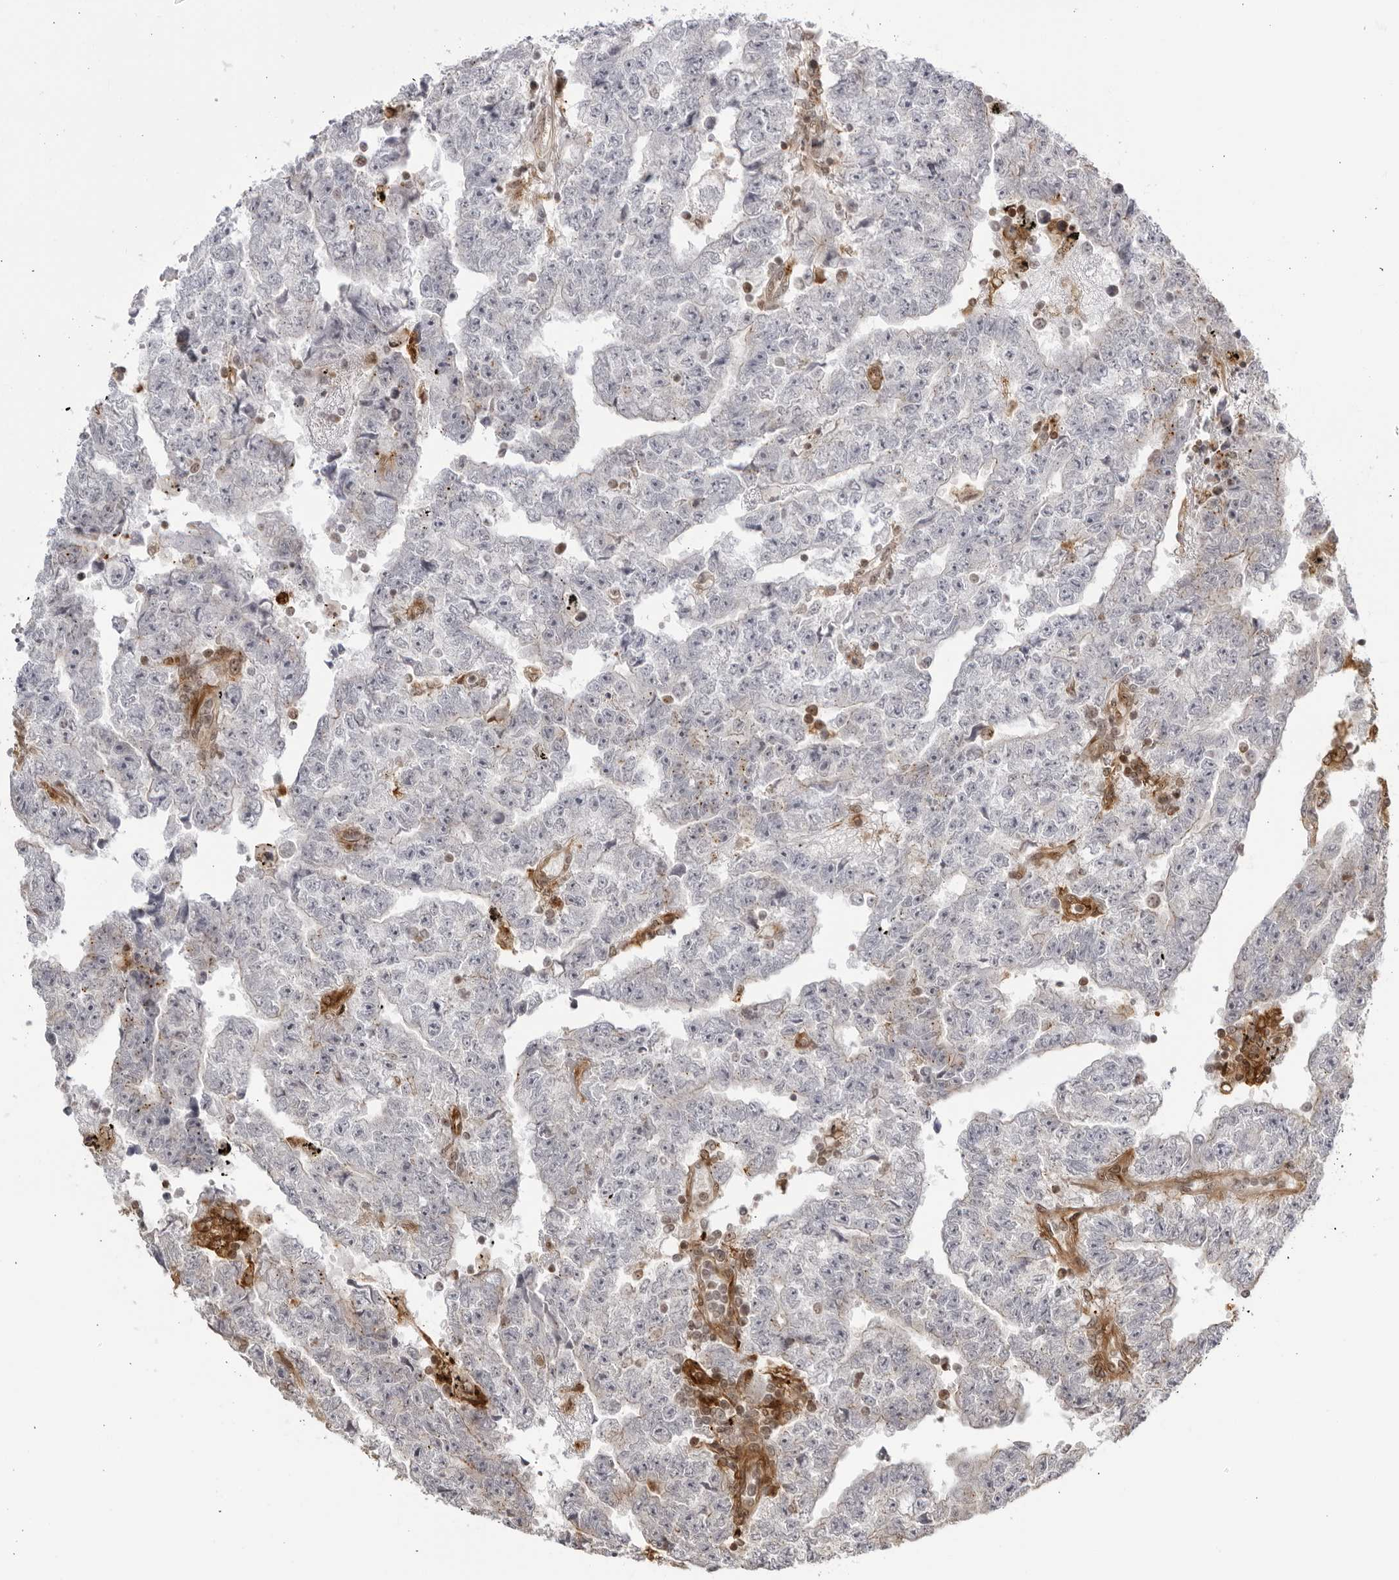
{"staining": {"intensity": "negative", "quantity": "none", "location": "none"}, "tissue": "testis cancer", "cell_type": "Tumor cells", "image_type": "cancer", "snomed": [{"axis": "morphology", "description": "Carcinoma, Embryonal, NOS"}, {"axis": "topography", "description": "Testis"}], "caption": "Protein analysis of testis cancer (embryonal carcinoma) shows no significant positivity in tumor cells.", "gene": "TCF21", "patient": {"sex": "male", "age": 25}}